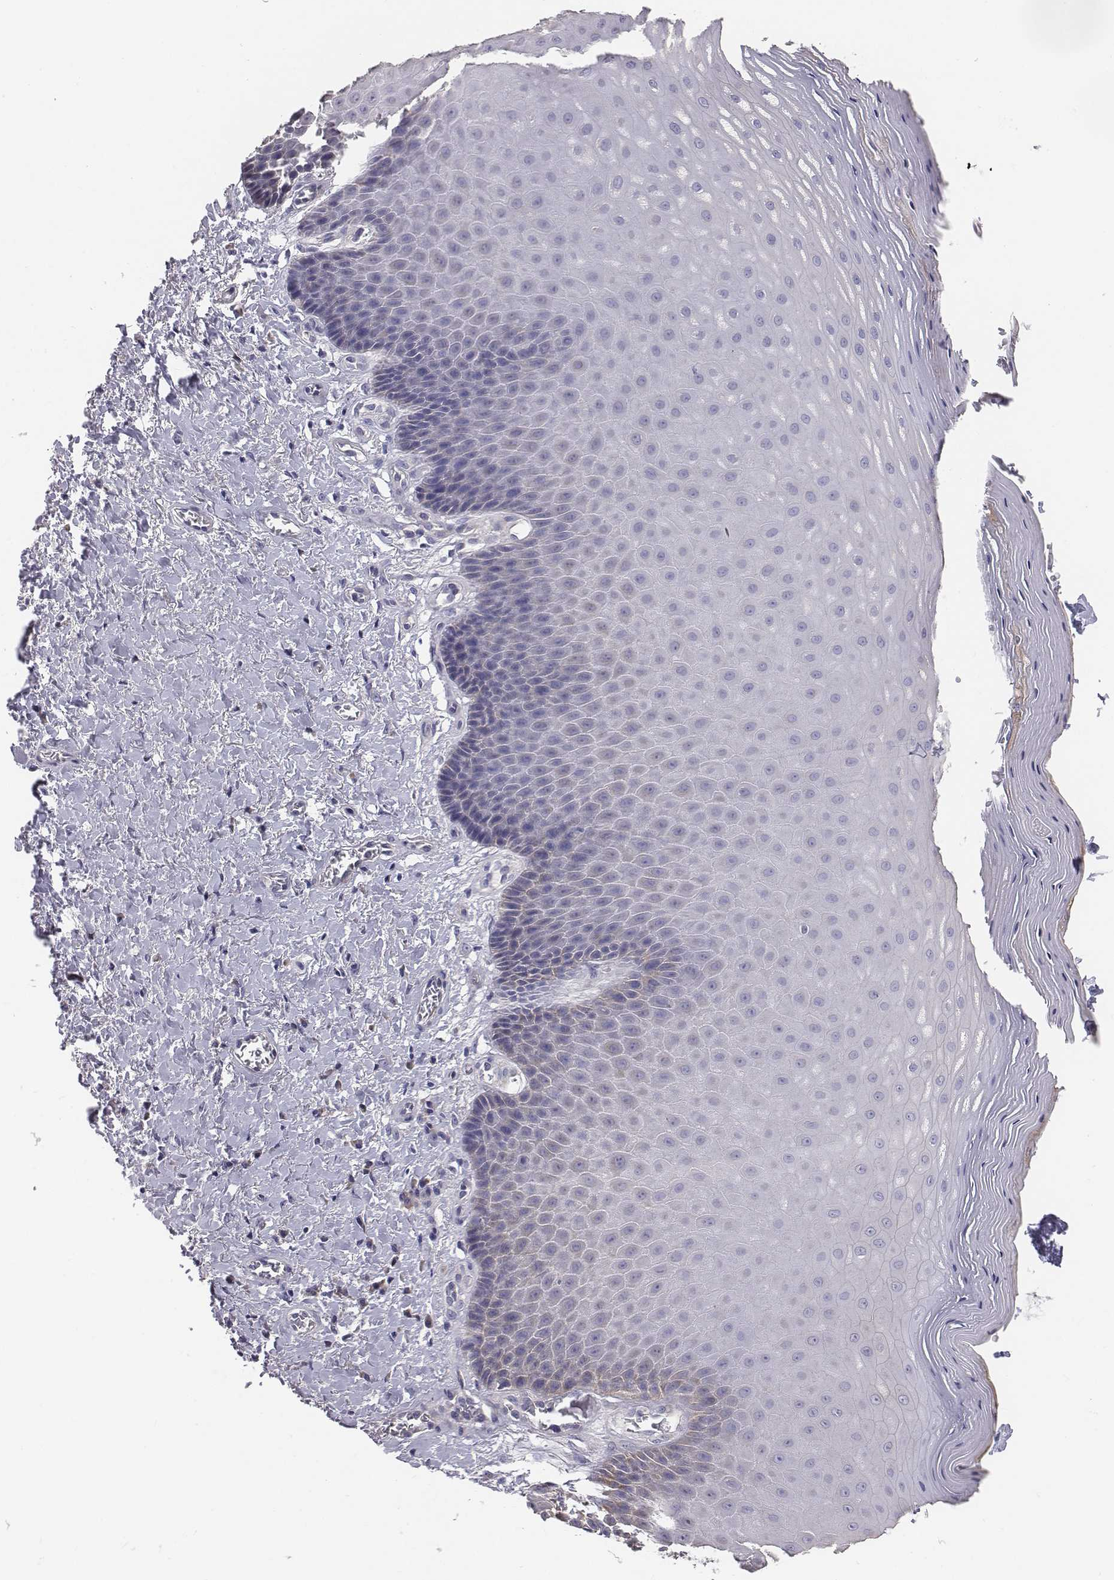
{"staining": {"intensity": "weak", "quantity": "<25%", "location": "cytoplasmic/membranous"}, "tissue": "vagina", "cell_type": "Squamous epithelial cells", "image_type": "normal", "snomed": [{"axis": "morphology", "description": "Normal tissue, NOS"}, {"axis": "topography", "description": "Vagina"}], "caption": "This is a image of immunohistochemistry staining of normal vagina, which shows no staining in squamous epithelial cells. (DAB (3,3'-diaminobenzidine) IHC, high magnification).", "gene": "CHST14", "patient": {"sex": "female", "age": 83}}